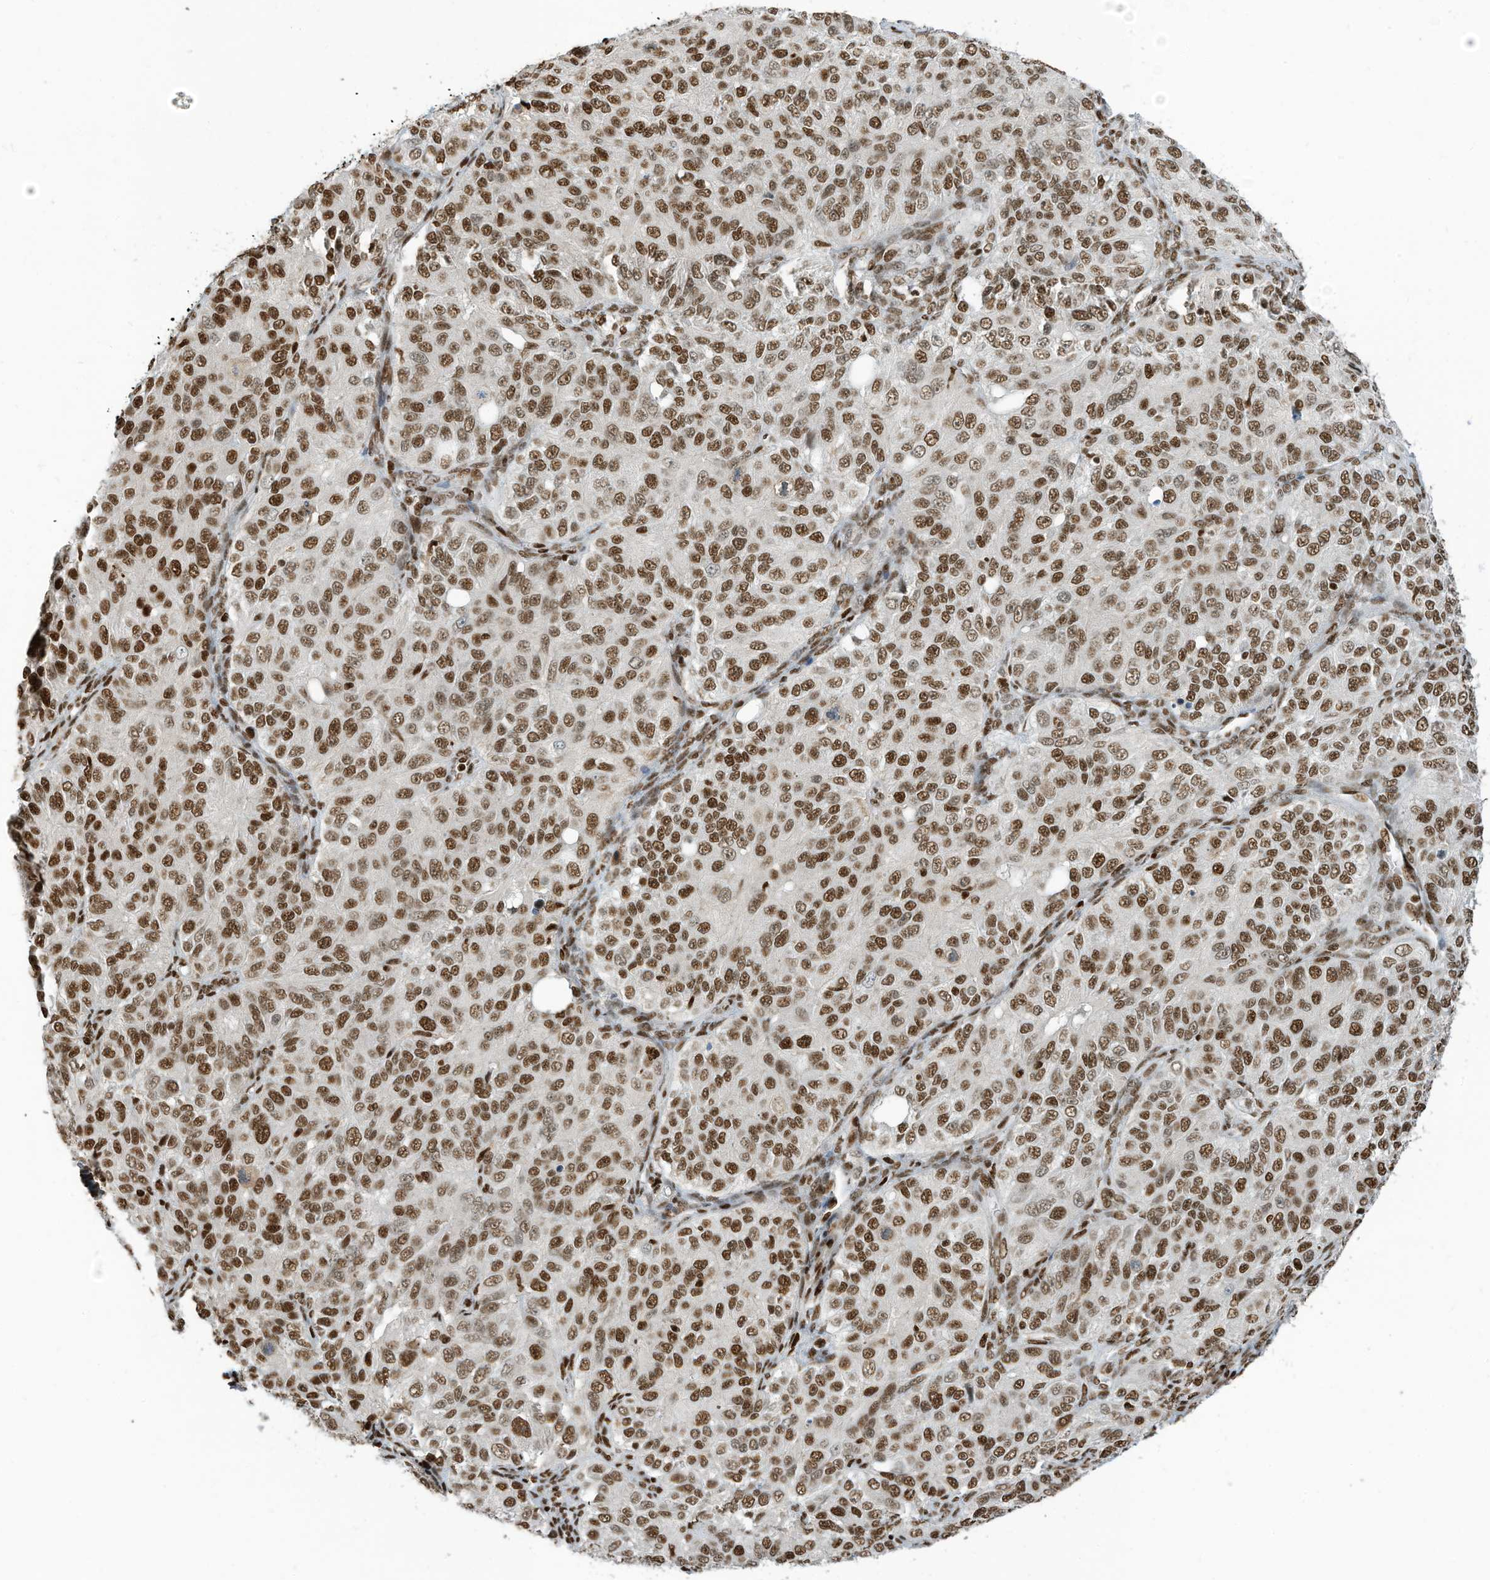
{"staining": {"intensity": "moderate", "quantity": ">75%", "location": "nuclear"}, "tissue": "ovarian cancer", "cell_type": "Tumor cells", "image_type": "cancer", "snomed": [{"axis": "morphology", "description": "Carcinoma, endometroid"}, {"axis": "topography", "description": "Ovary"}], "caption": "There is medium levels of moderate nuclear staining in tumor cells of ovarian cancer, as demonstrated by immunohistochemical staining (brown color).", "gene": "SAMD15", "patient": {"sex": "female", "age": 51}}